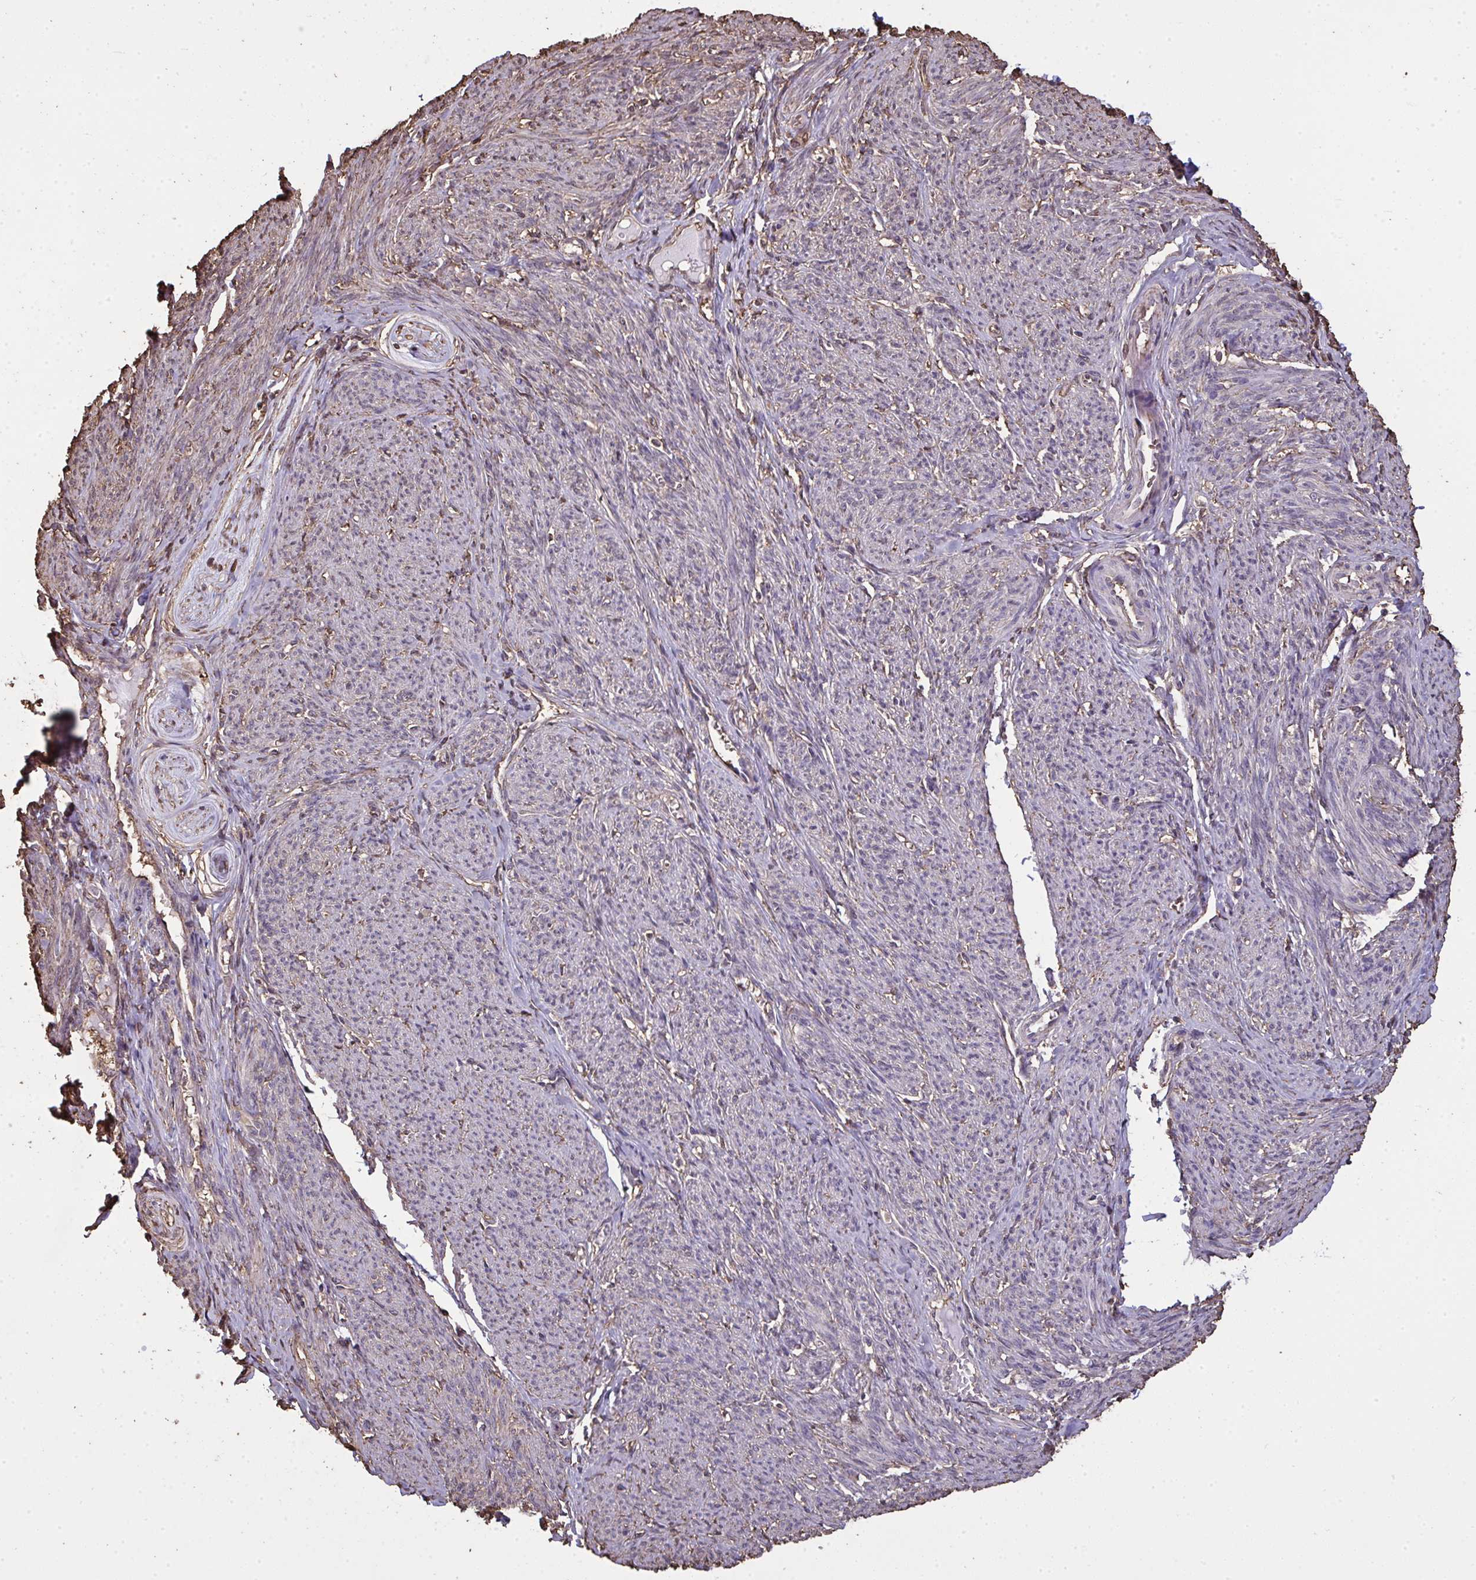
{"staining": {"intensity": "negative", "quantity": "none", "location": "none"}, "tissue": "smooth muscle", "cell_type": "Smooth muscle cells", "image_type": "normal", "snomed": [{"axis": "morphology", "description": "Normal tissue, NOS"}, {"axis": "topography", "description": "Smooth muscle"}], "caption": "Immunohistochemical staining of unremarkable human smooth muscle displays no significant positivity in smooth muscle cells. (DAB immunohistochemistry (IHC) visualized using brightfield microscopy, high magnification).", "gene": "ANXA5", "patient": {"sex": "female", "age": 65}}